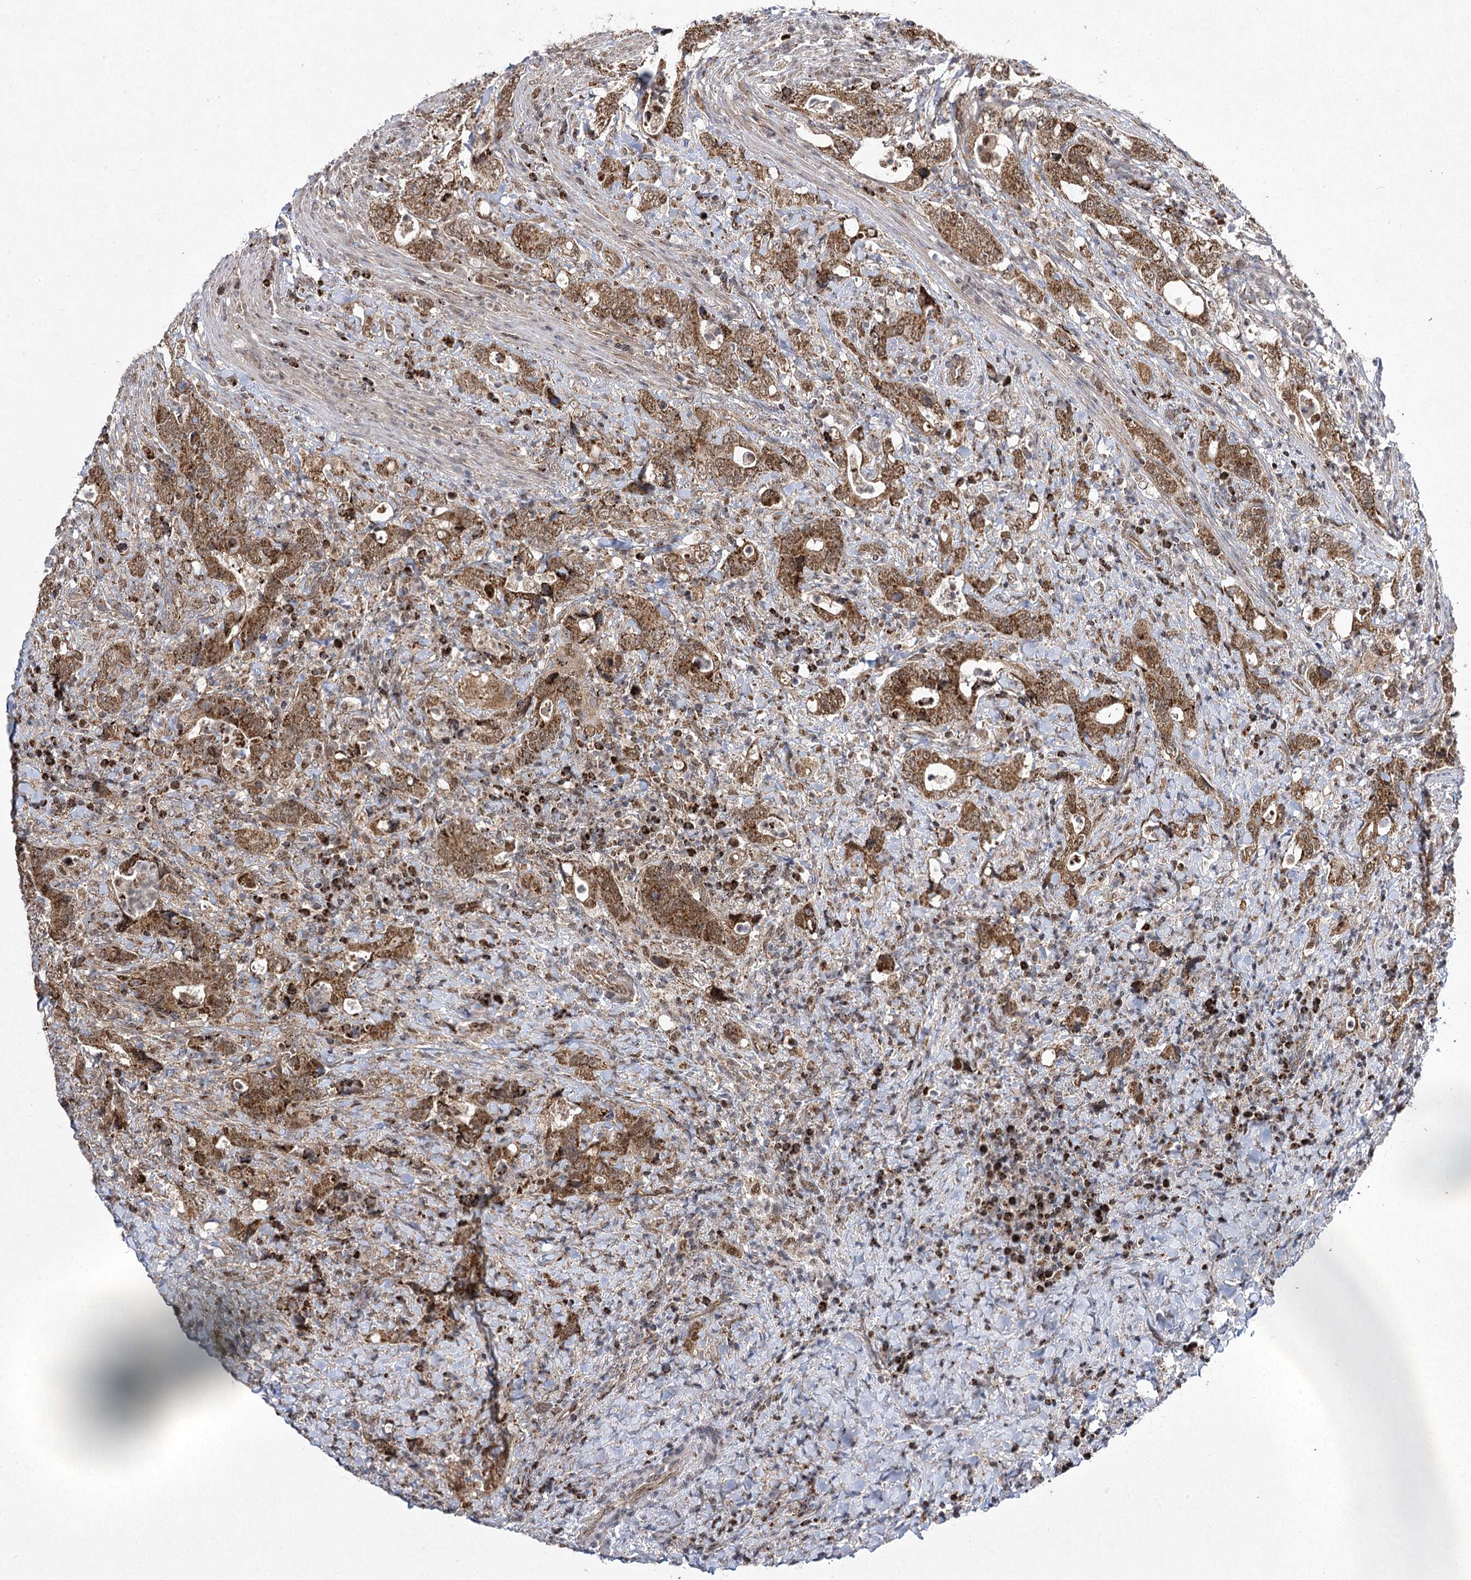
{"staining": {"intensity": "strong", "quantity": ">75%", "location": "cytoplasmic/membranous"}, "tissue": "colorectal cancer", "cell_type": "Tumor cells", "image_type": "cancer", "snomed": [{"axis": "morphology", "description": "Adenocarcinoma, NOS"}, {"axis": "topography", "description": "Colon"}], "caption": "Colorectal cancer stained for a protein exhibits strong cytoplasmic/membranous positivity in tumor cells.", "gene": "SLC4A1AP", "patient": {"sex": "female", "age": 75}}